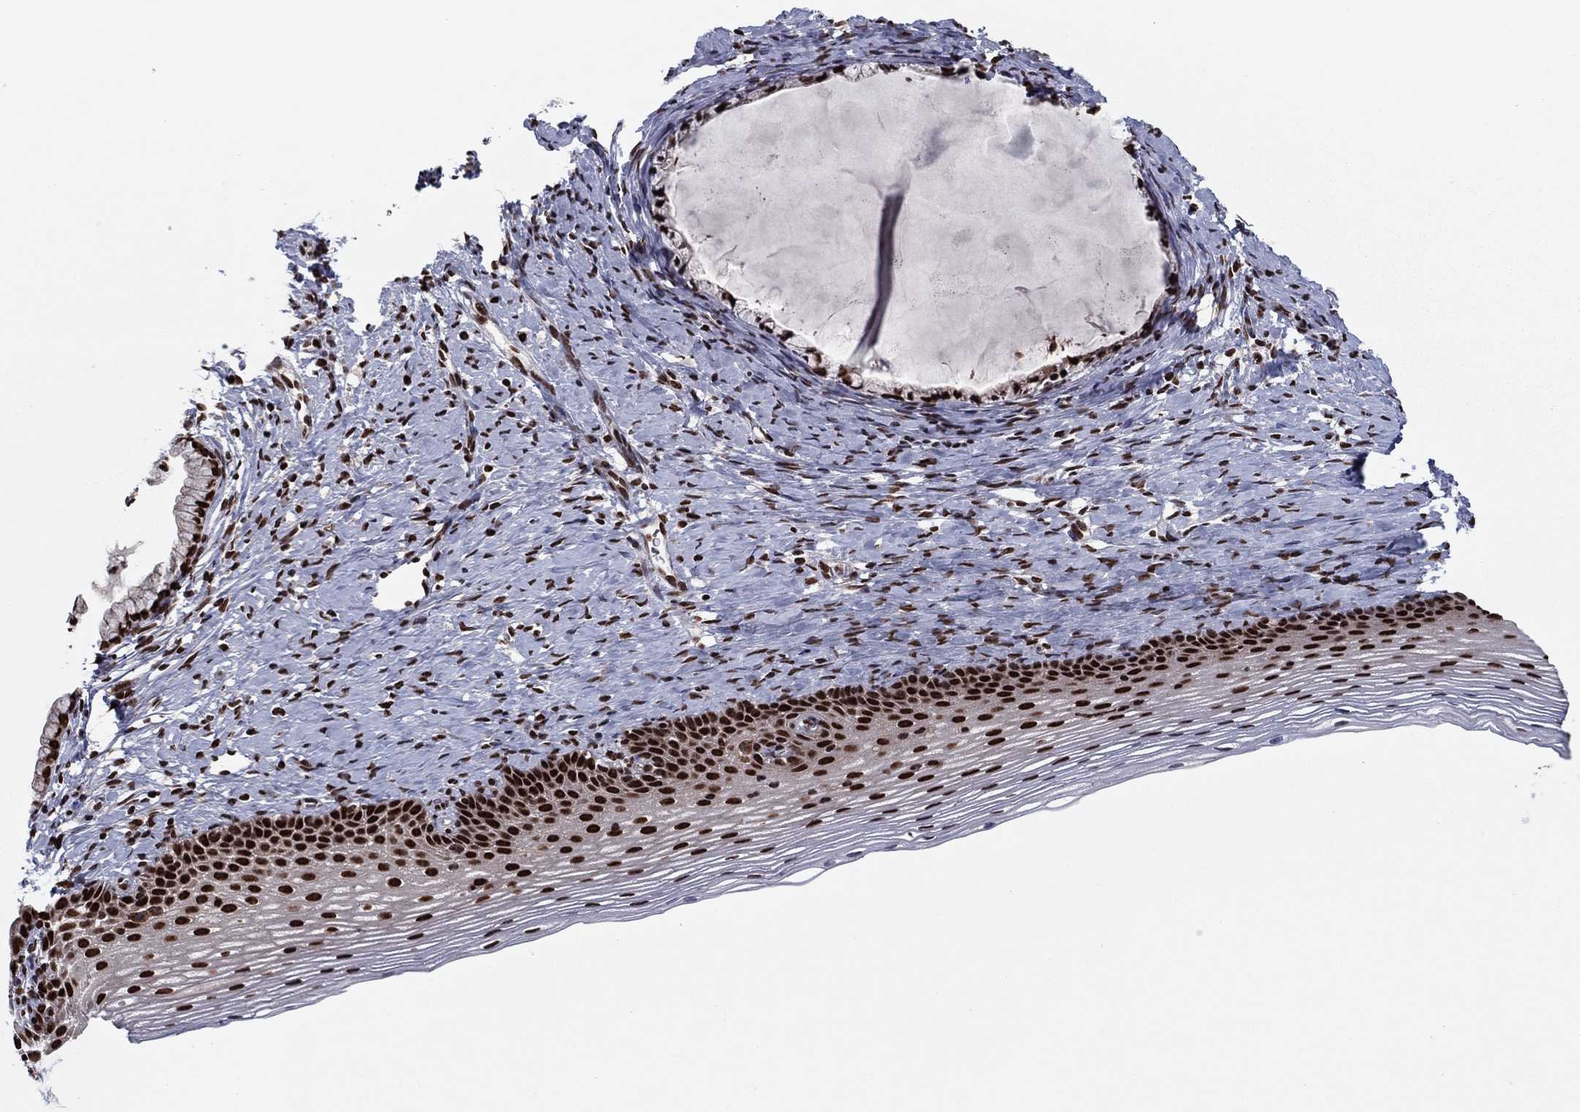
{"staining": {"intensity": "strong", "quantity": ">75%", "location": "nuclear"}, "tissue": "cervix", "cell_type": "Glandular cells", "image_type": "normal", "snomed": [{"axis": "morphology", "description": "Normal tissue, NOS"}, {"axis": "topography", "description": "Cervix"}], "caption": "Strong nuclear expression is identified in approximately >75% of glandular cells in normal cervix. (IHC, brightfield microscopy, high magnification).", "gene": "USP54", "patient": {"sex": "female", "age": 39}}